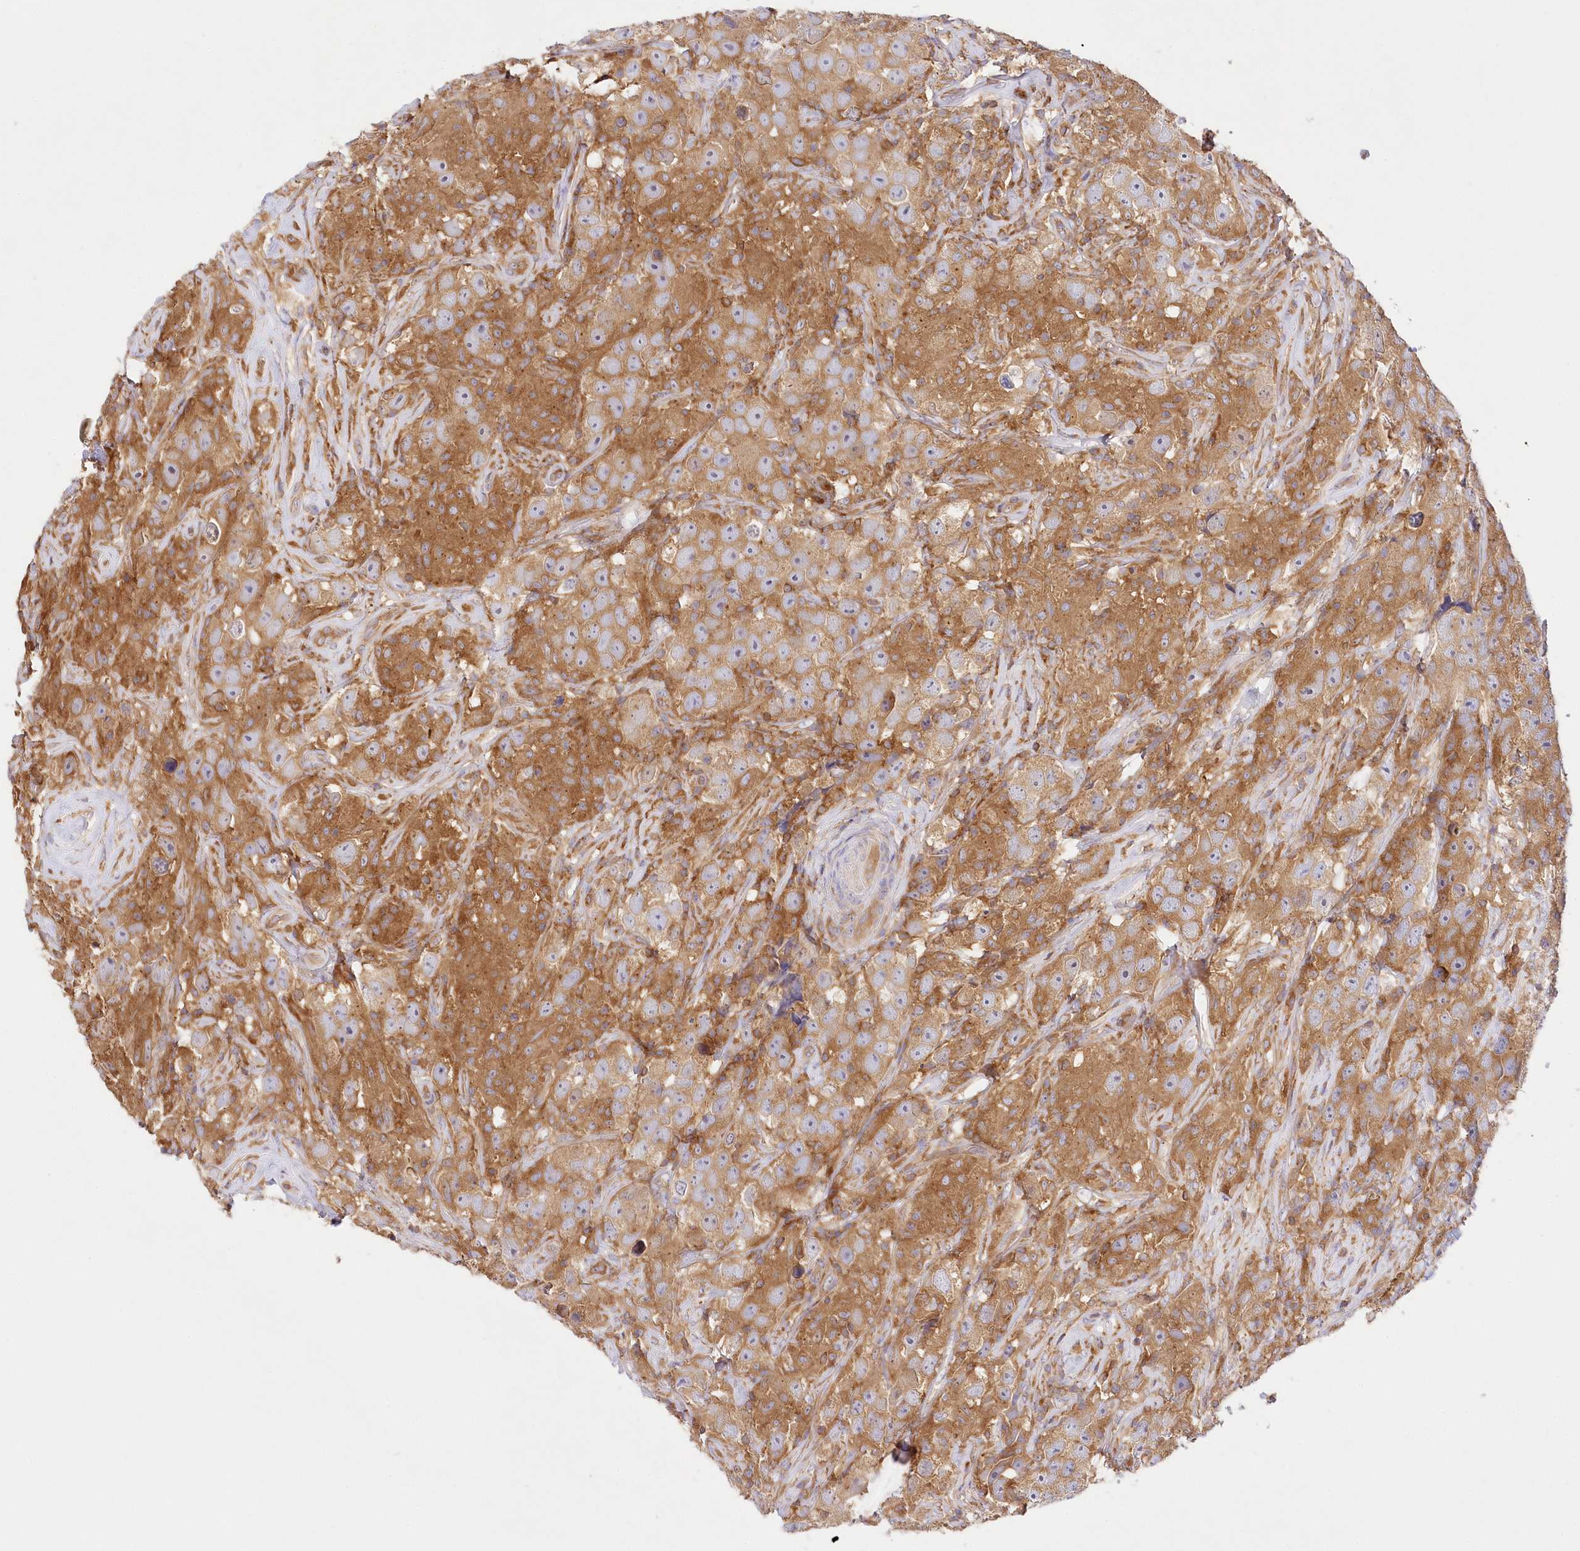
{"staining": {"intensity": "moderate", "quantity": ">75%", "location": "cytoplasmic/membranous"}, "tissue": "testis cancer", "cell_type": "Tumor cells", "image_type": "cancer", "snomed": [{"axis": "morphology", "description": "Seminoma, NOS"}, {"axis": "topography", "description": "Testis"}], "caption": "High-power microscopy captured an IHC photomicrograph of seminoma (testis), revealing moderate cytoplasmic/membranous positivity in about >75% of tumor cells.", "gene": "ABRAXAS2", "patient": {"sex": "male", "age": 49}}